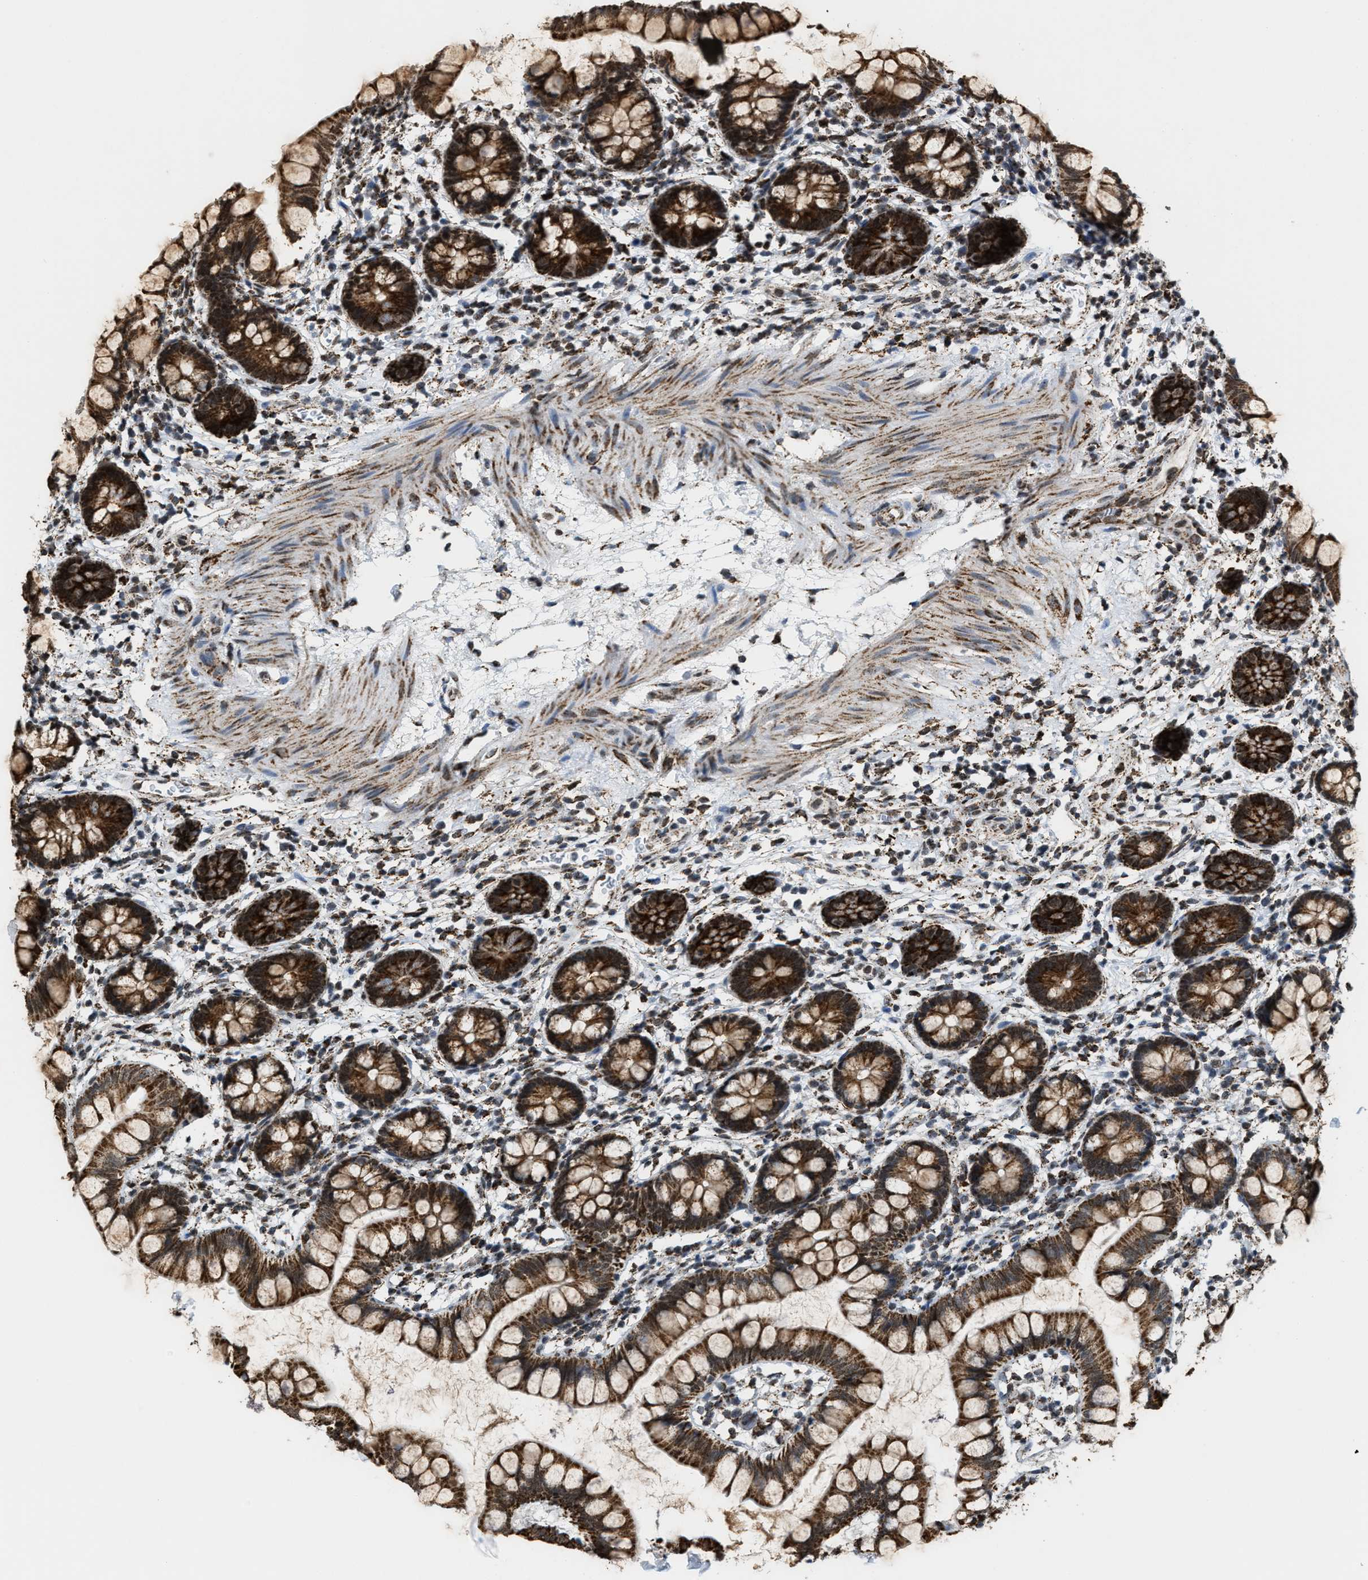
{"staining": {"intensity": "strong", "quantity": ">75%", "location": "cytoplasmic/membranous"}, "tissue": "small intestine", "cell_type": "Glandular cells", "image_type": "normal", "snomed": [{"axis": "morphology", "description": "Normal tissue, NOS"}, {"axis": "topography", "description": "Small intestine"}], "caption": "This histopathology image shows IHC staining of normal small intestine, with high strong cytoplasmic/membranous positivity in about >75% of glandular cells.", "gene": "HIBADH", "patient": {"sex": "female", "age": 84}}